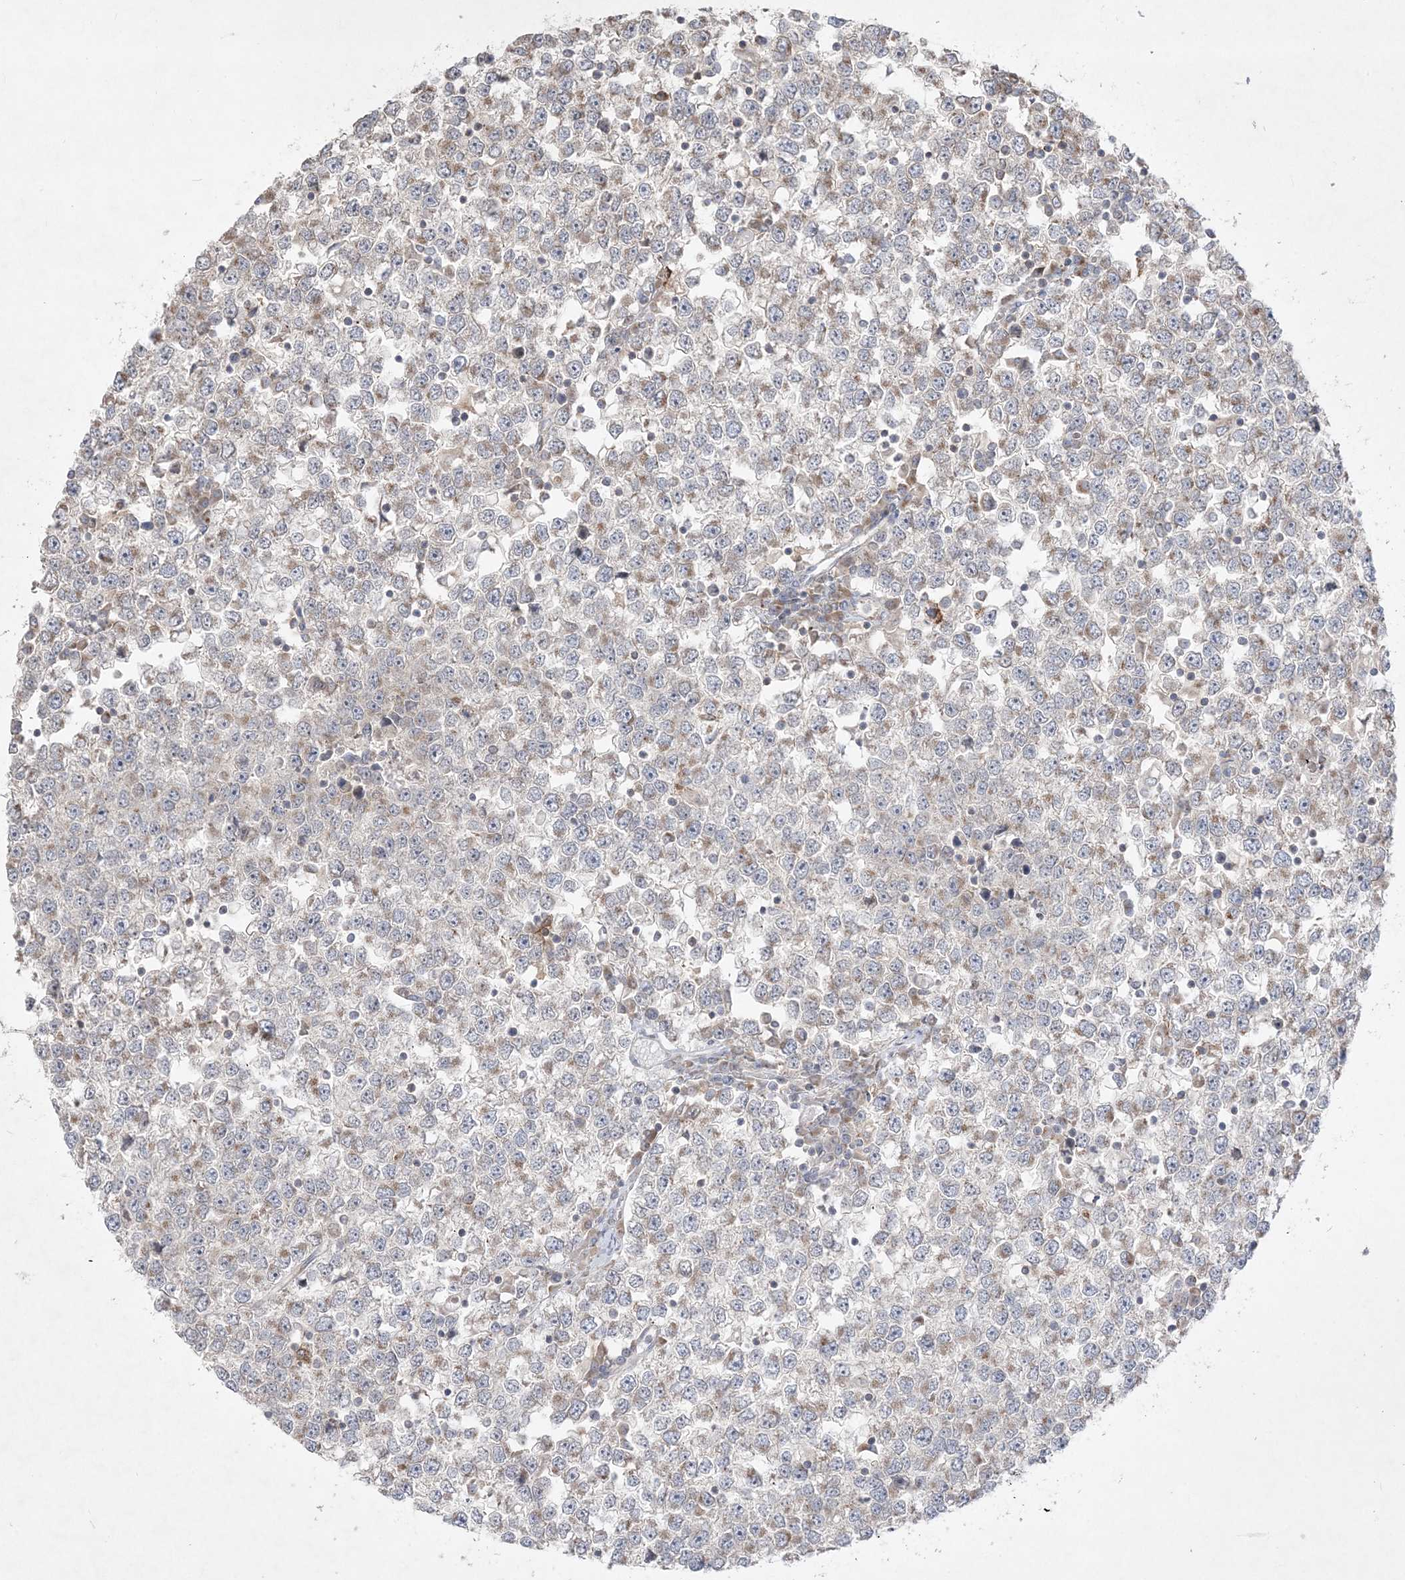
{"staining": {"intensity": "weak", "quantity": ">75%", "location": "cytoplasmic/membranous"}, "tissue": "testis cancer", "cell_type": "Tumor cells", "image_type": "cancer", "snomed": [{"axis": "morphology", "description": "Seminoma, NOS"}, {"axis": "topography", "description": "Testis"}], "caption": "The image demonstrates immunohistochemical staining of seminoma (testis). There is weak cytoplasmic/membranous positivity is seen in approximately >75% of tumor cells.", "gene": "CLNK", "patient": {"sex": "male", "age": 65}}